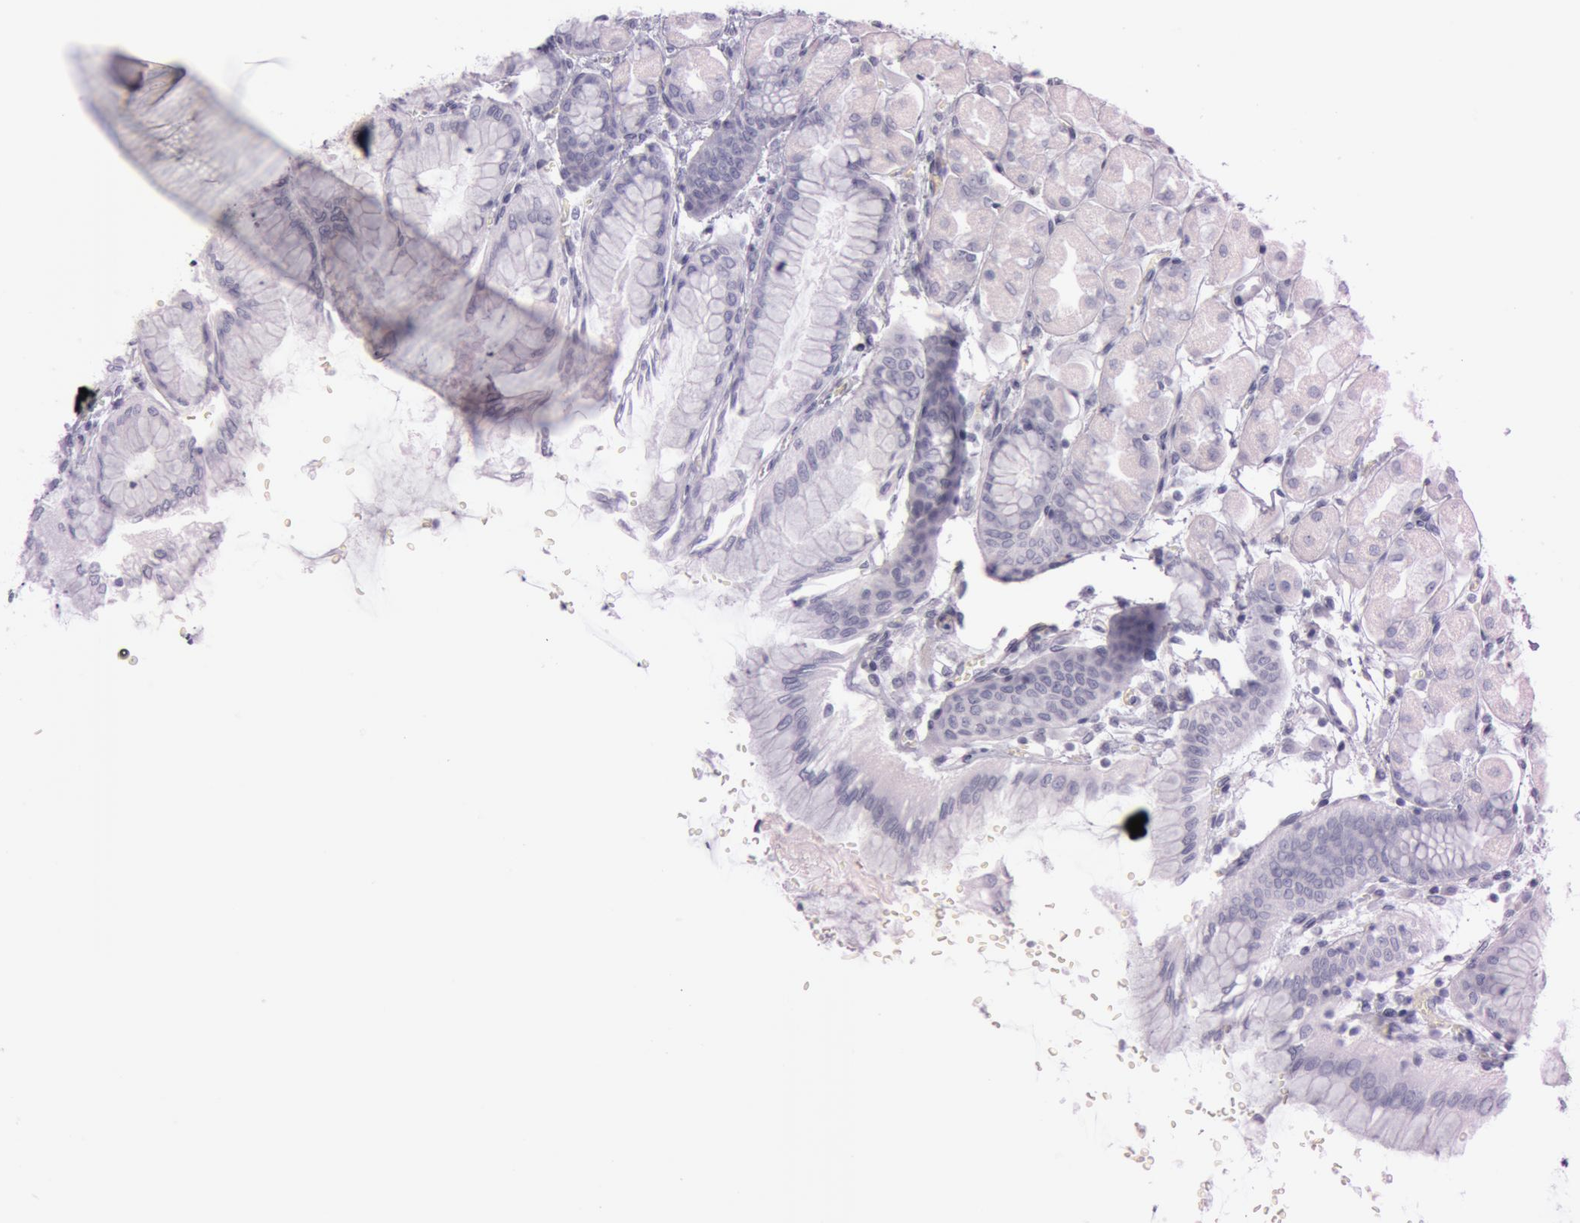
{"staining": {"intensity": "negative", "quantity": "none", "location": "none"}, "tissue": "stomach", "cell_type": "Glandular cells", "image_type": "normal", "snomed": [{"axis": "morphology", "description": "Normal tissue, NOS"}, {"axis": "topography", "description": "Stomach, upper"}], "caption": "An image of stomach stained for a protein exhibits no brown staining in glandular cells. (DAB immunohistochemistry (IHC) with hematoxylin counter stain).", "gene": "S100A7", "patient": {"sex": "female", "age": 56}}